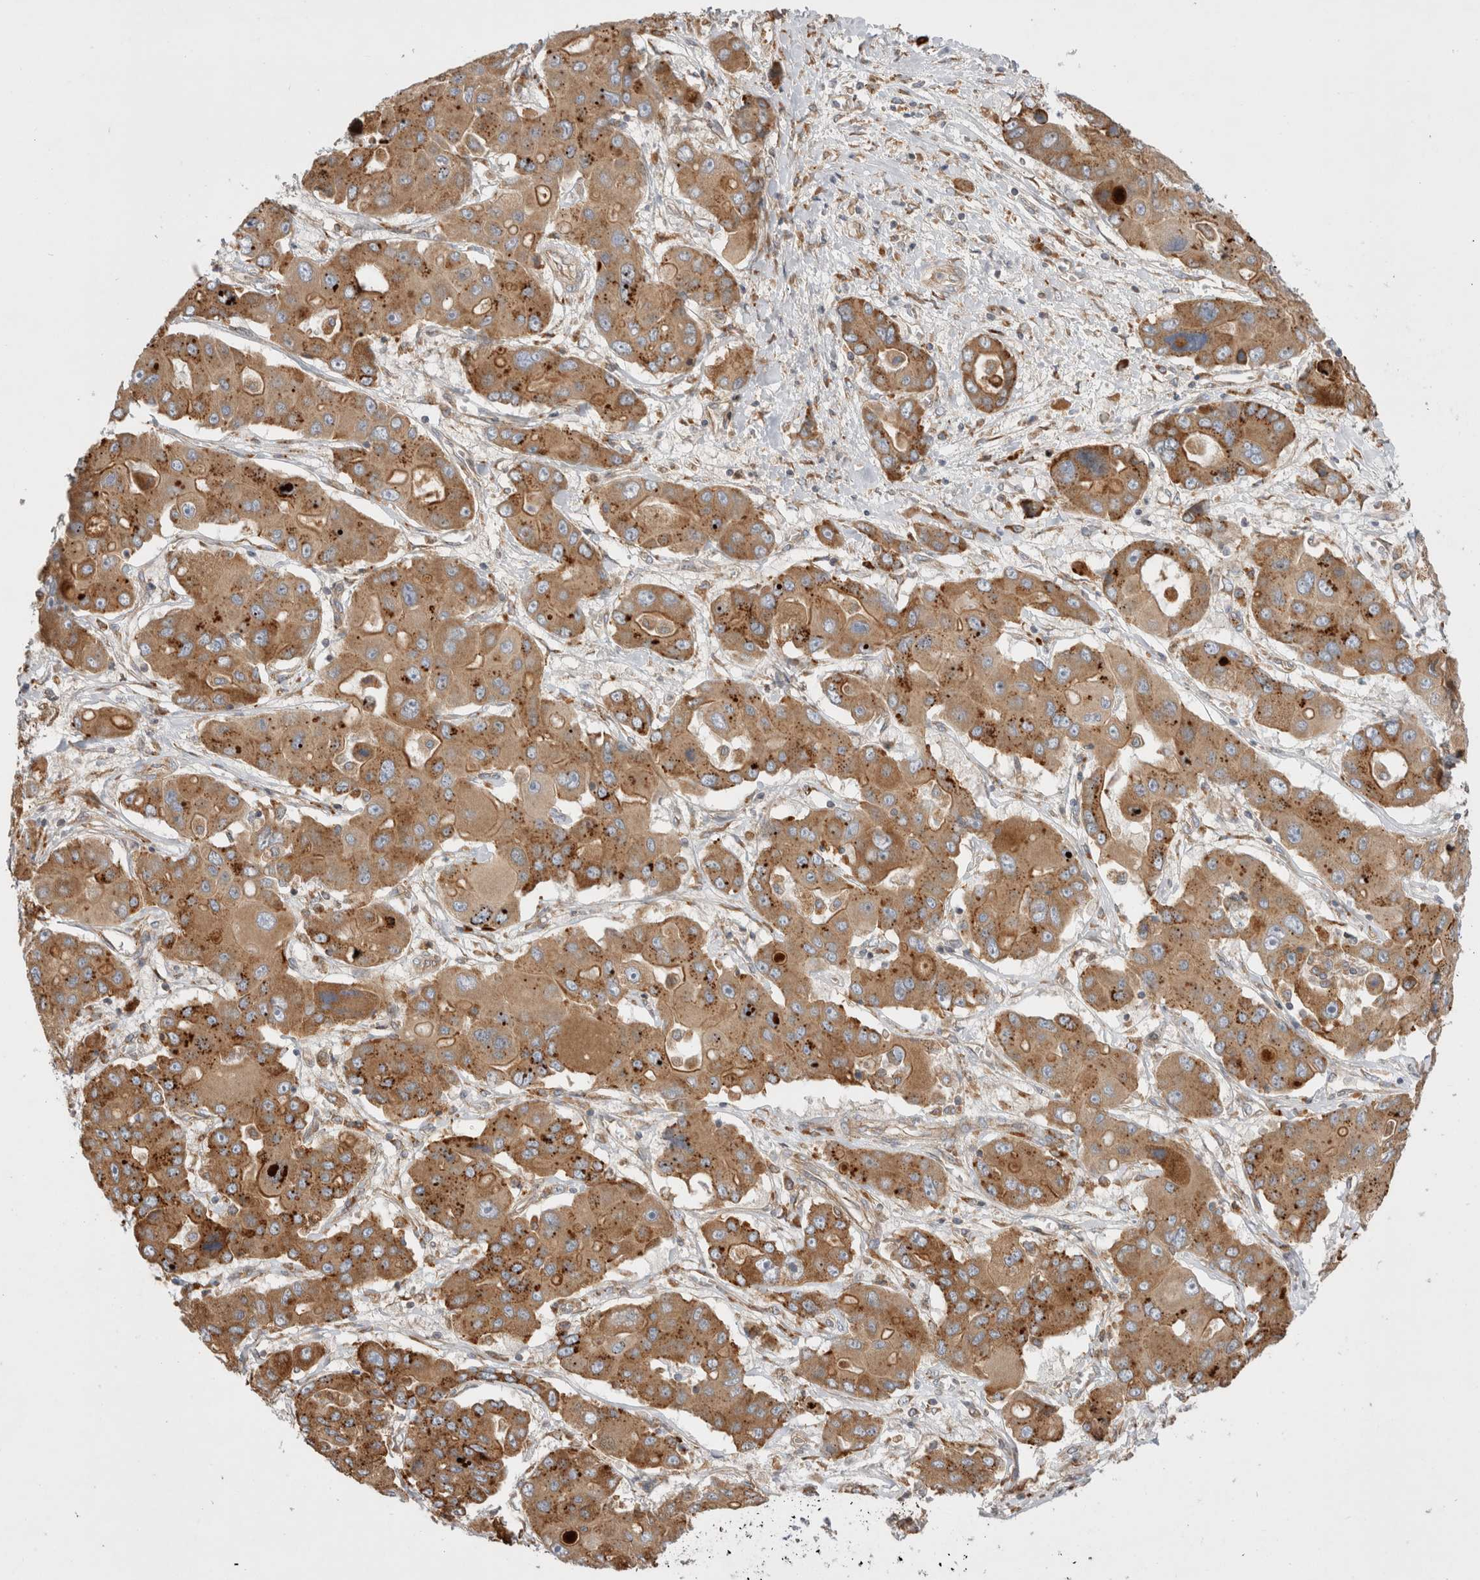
{"staining": {"intensity": "moderate", "quantity": "25%-75%", "location": "cytoplasmic/membranous"}, "tissue": "liver cancer", "cell_type": "Tumor cells", "image_type": "cancer", "snomed": [{"axis": "morphology", "description": "Cholangiocarcinoma"}, {"axis": "topography", "description": "Liver"}], "caption": "Human liver cancer (cholangiocarcinoma) stained with a protein marker shows moderate staining in tumor cells.", "gene": "PDCD10", "patient": {"sex": "male", "age": 67}}